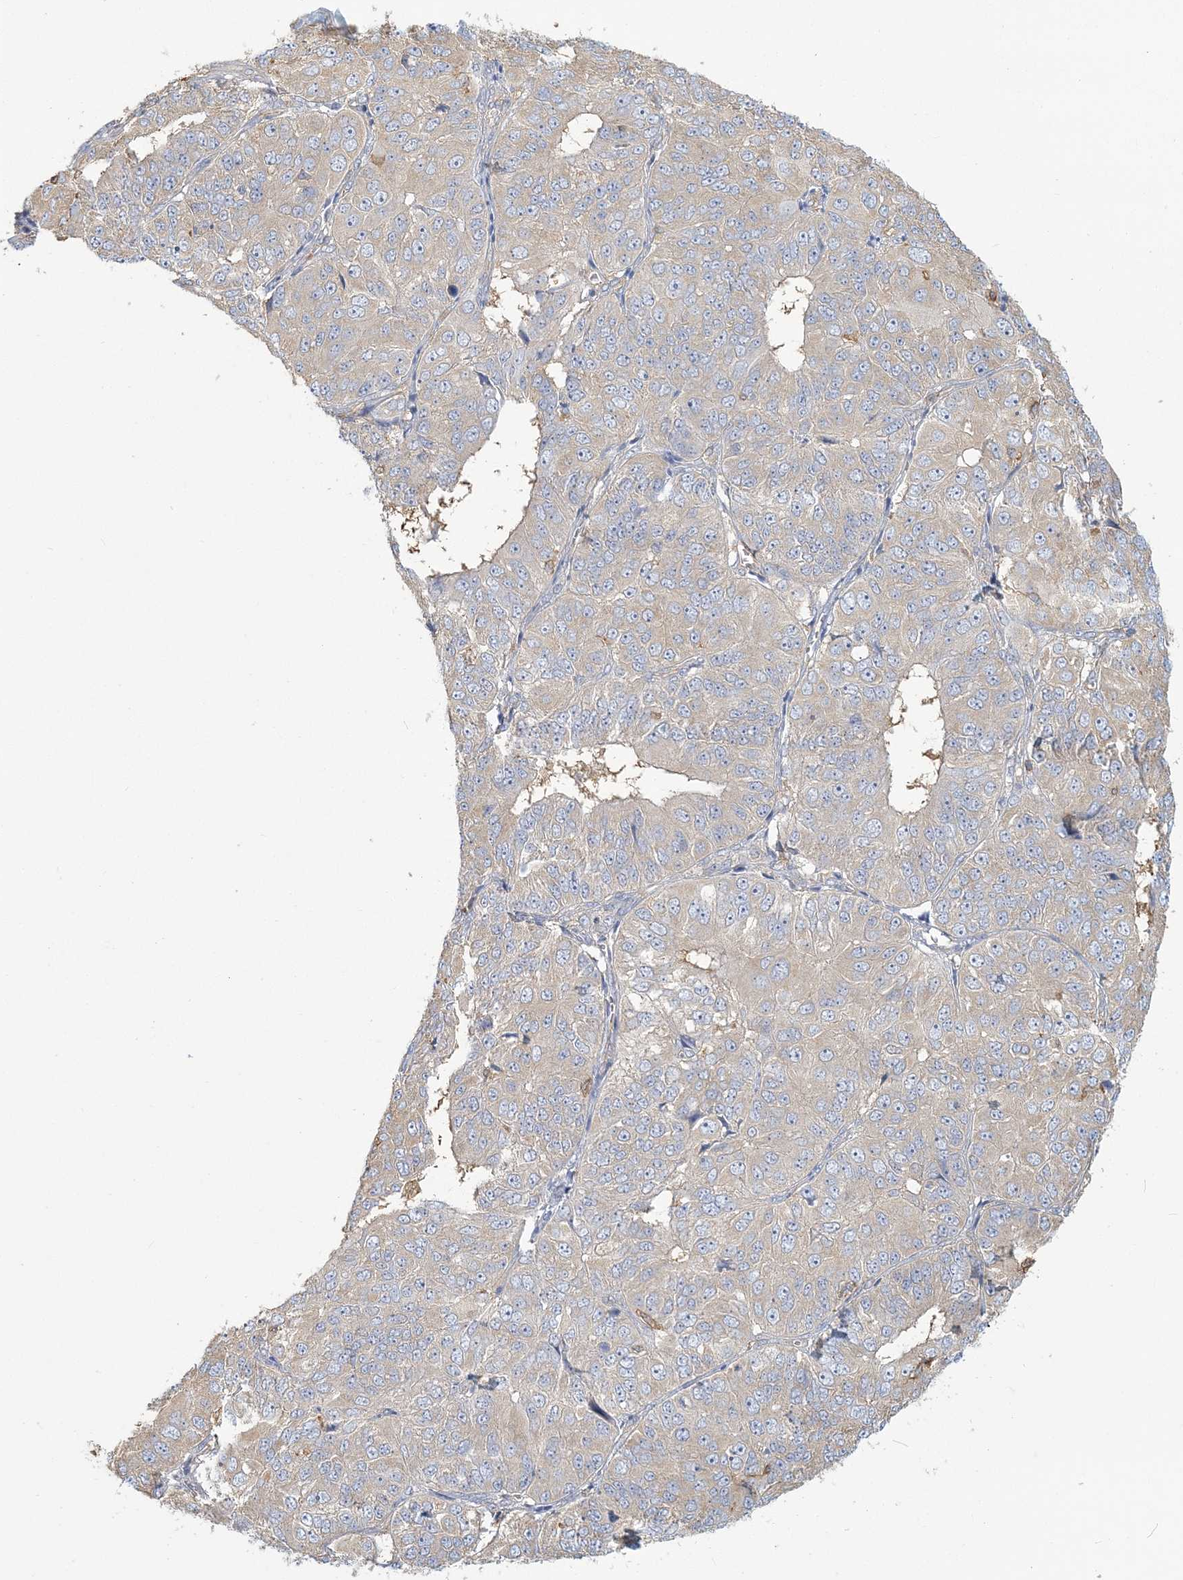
{"staining": {"intensity": "weak", "quantity": "<25%", "location": "cytoplasmic/membranous"}, "tissue": "ovarian cancer", "cell_type": "Tumor cells", "image_type": "cancer", "snomed": [{"axis": "morphology", "description": "Carcinoma, endometroid"}, {"axis": "topography", "description": "Ovary"}], "caption": "Tumor cells show no significant protein expression in endometroid carcinoma (ovarian).", "gene": "ANKS1A", "patient": {"sex": "female", "age": 51}}